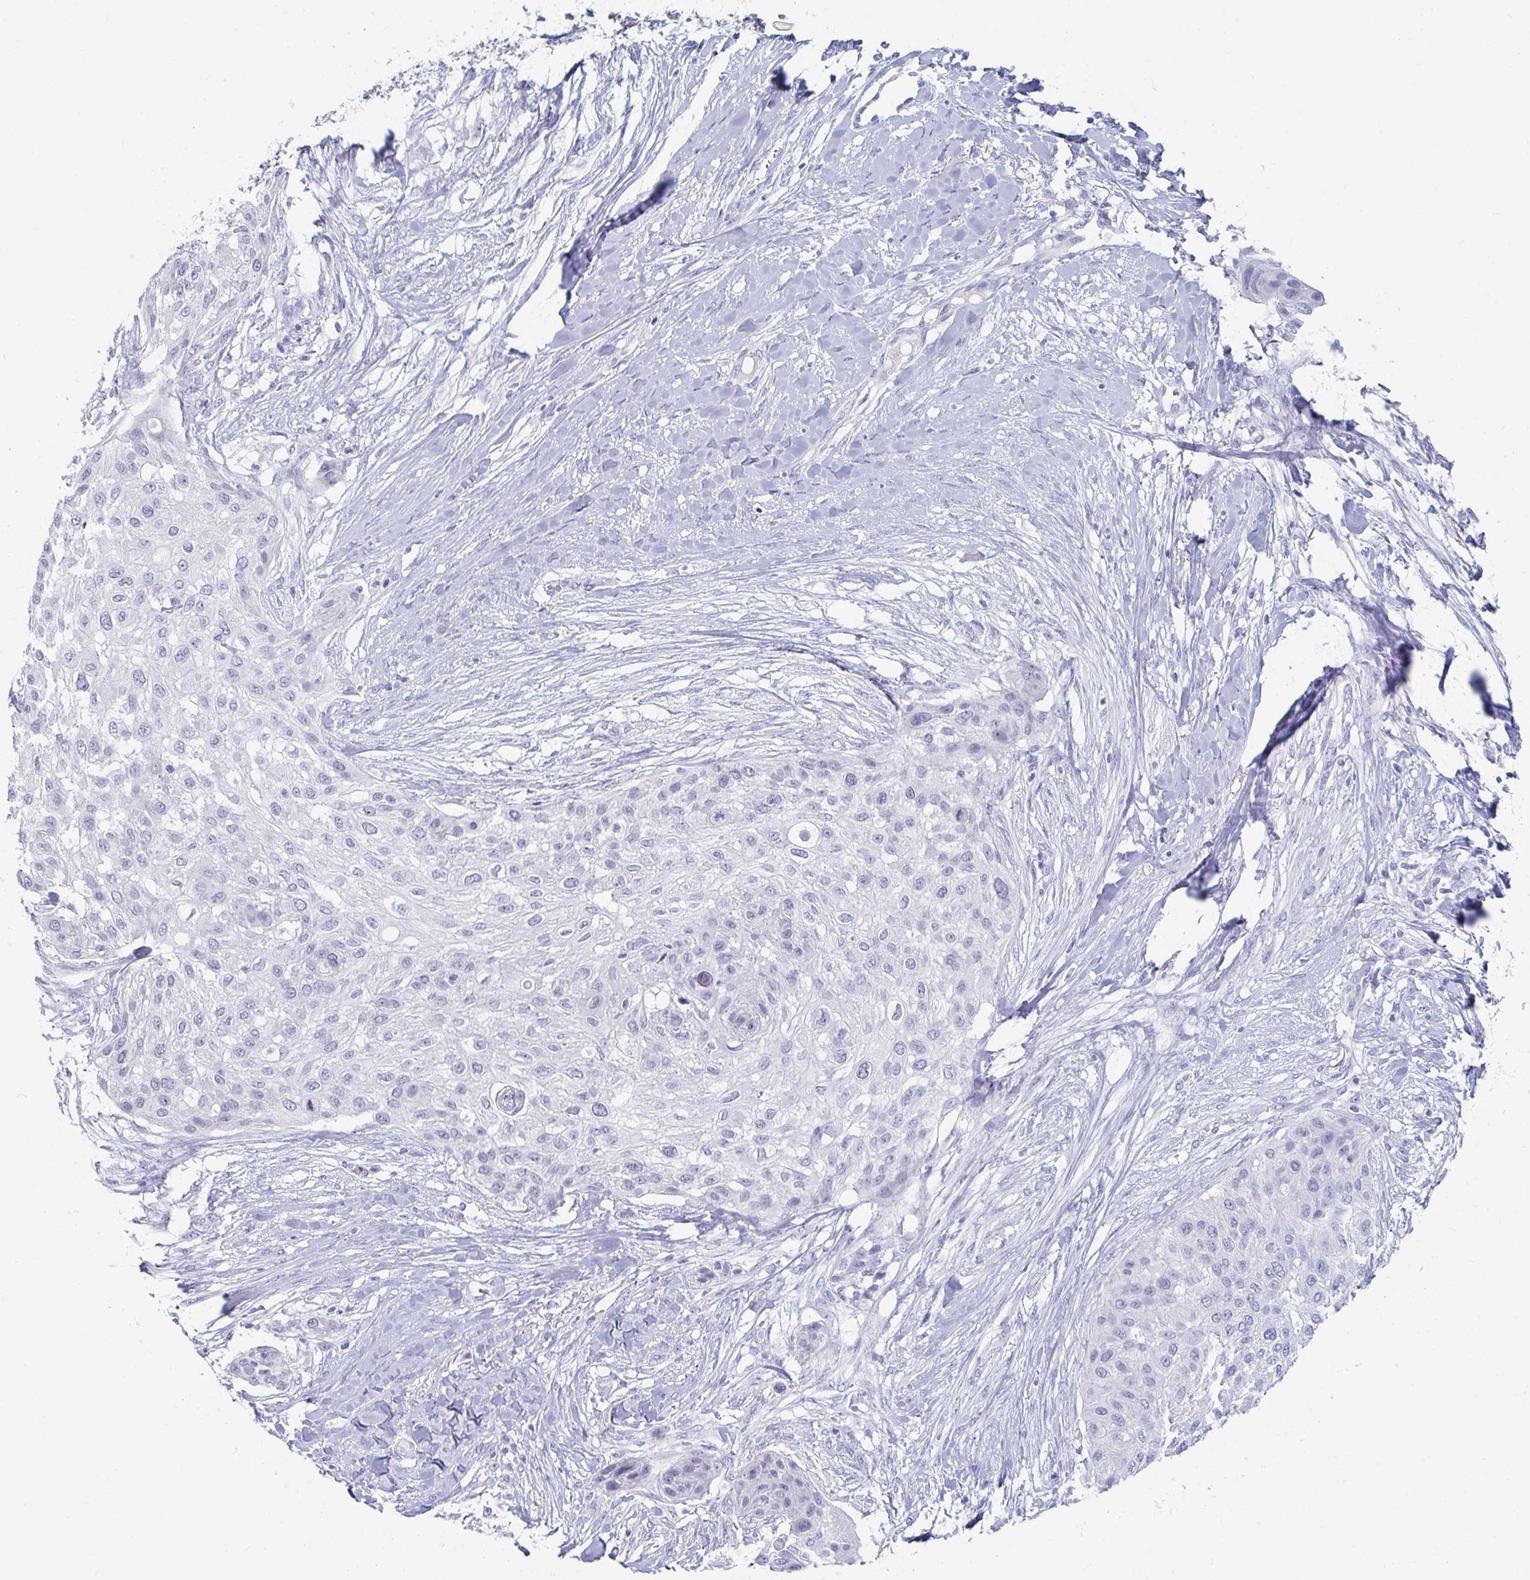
{"staining": {"intensity": "negative", "quantity": "none", "location": "none"}, "tissue": "skin cancer", "cell_type": "Tumor cells", "image_type": "cancer", "snomed": [{"axis": "morphology", "description": "Squamous cell carcinoma, NOS"}, {"axis": "topography", "description": "Skin"}], "caption": "IHC micrograph of squamous cell carcinoma (skin) stained for a protein (brown), which displays no expression in tumor cells. (DAB immunohistochemistry (IHC), high magnification).", "gene": "RUBCN", "patient": {"sex": "female", "age": 87}}